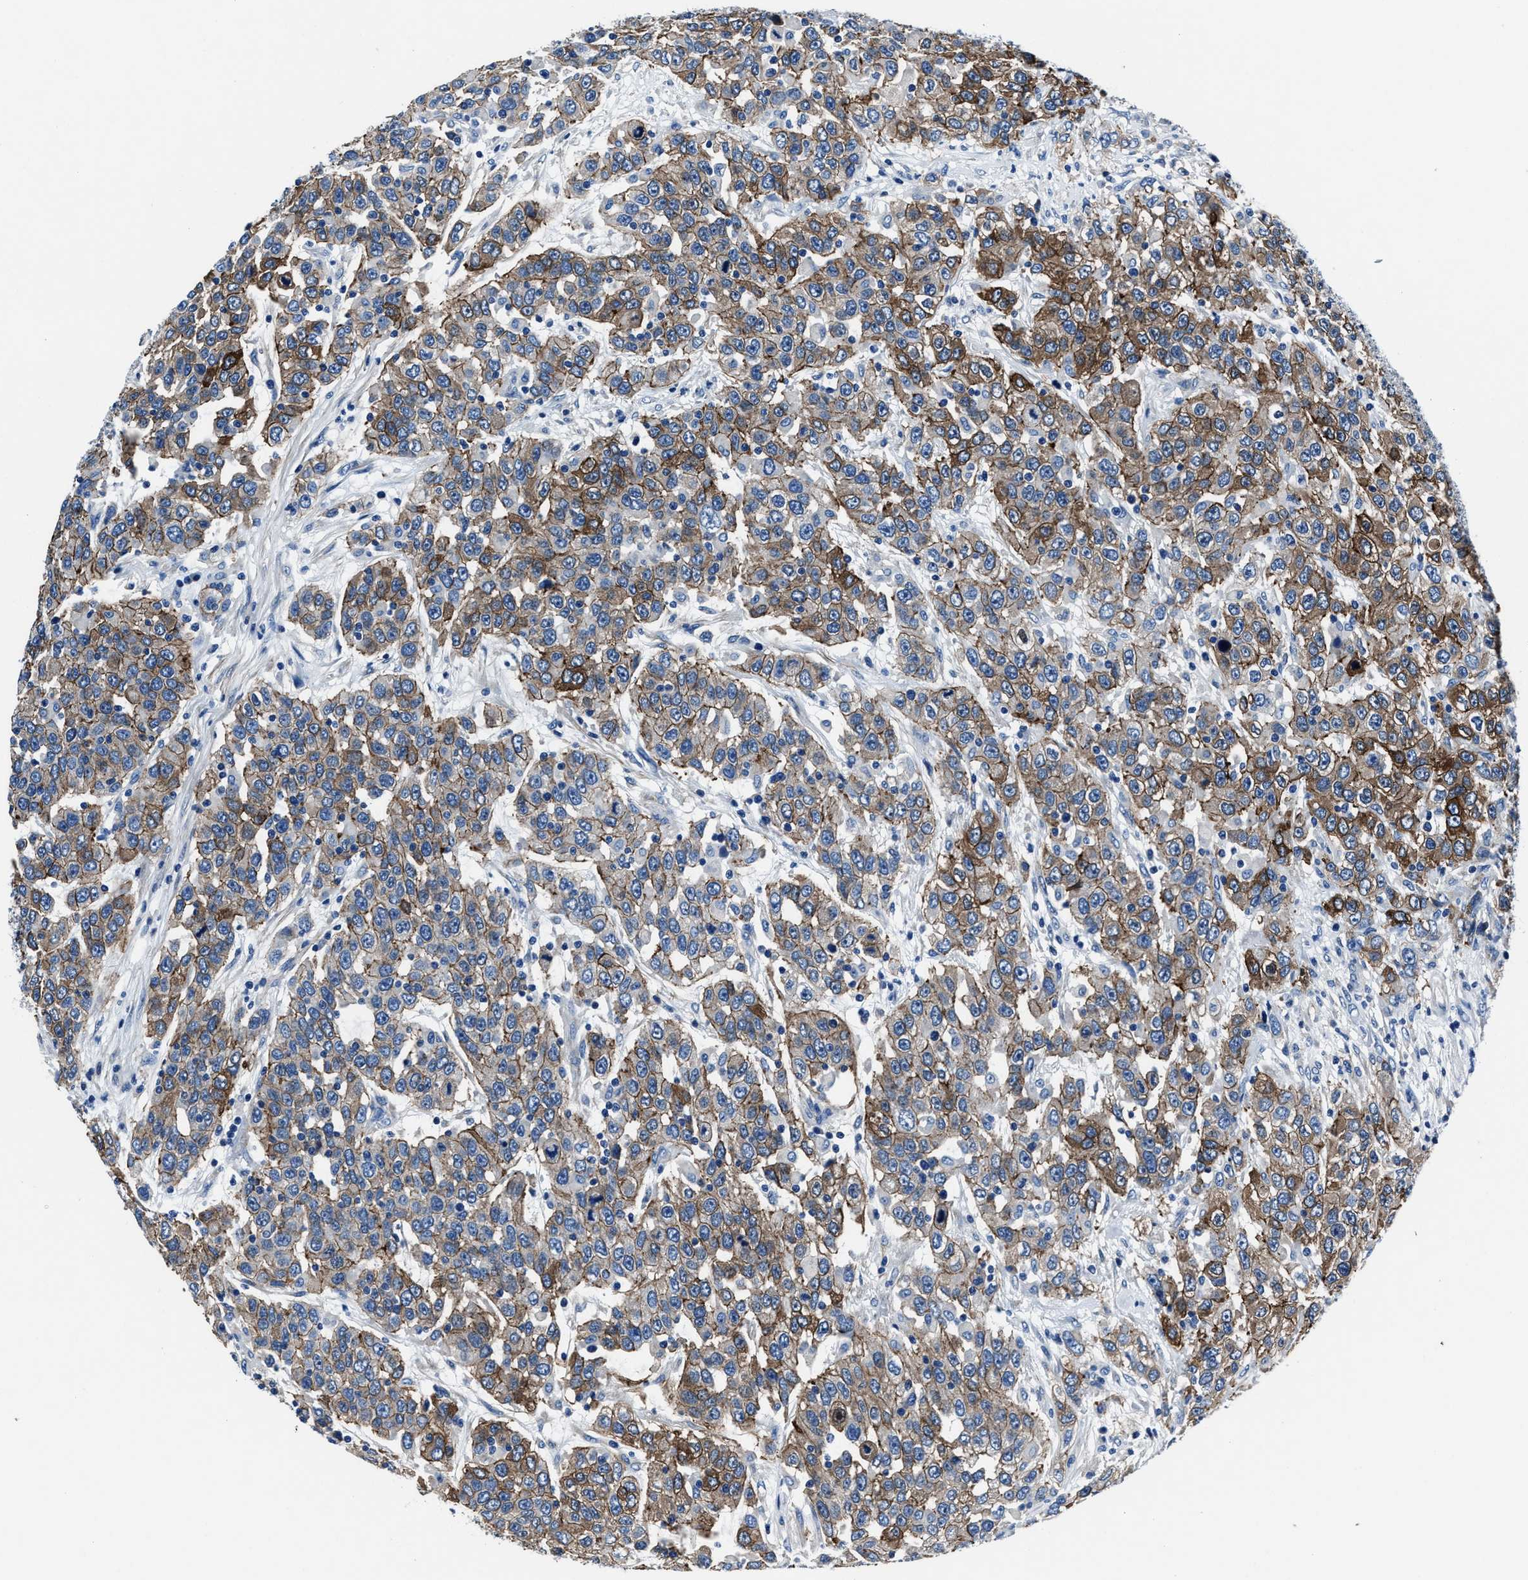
{"staining": {"intensity": "moderate", "quantity": ">75%", "location": "cytoplasmic/membranous"}, "tissue": "urothelial cancer", "cell_type": "Tumor cells", "image_type": "cancer", "snomed": [{"axis": "morphology", "description": "Urothelial carcinoma, High grade"}, {"axis": "topography", "description": "Urinary bladder"}], "caption": "The photomicrograph exhibits a brown stain indicating the presence of a protein in the cytoplasmic/membranous of tumor cells in urothelial cancer.", "gene": "LMO7", "patient": {"sex": "female", "age": 80}}